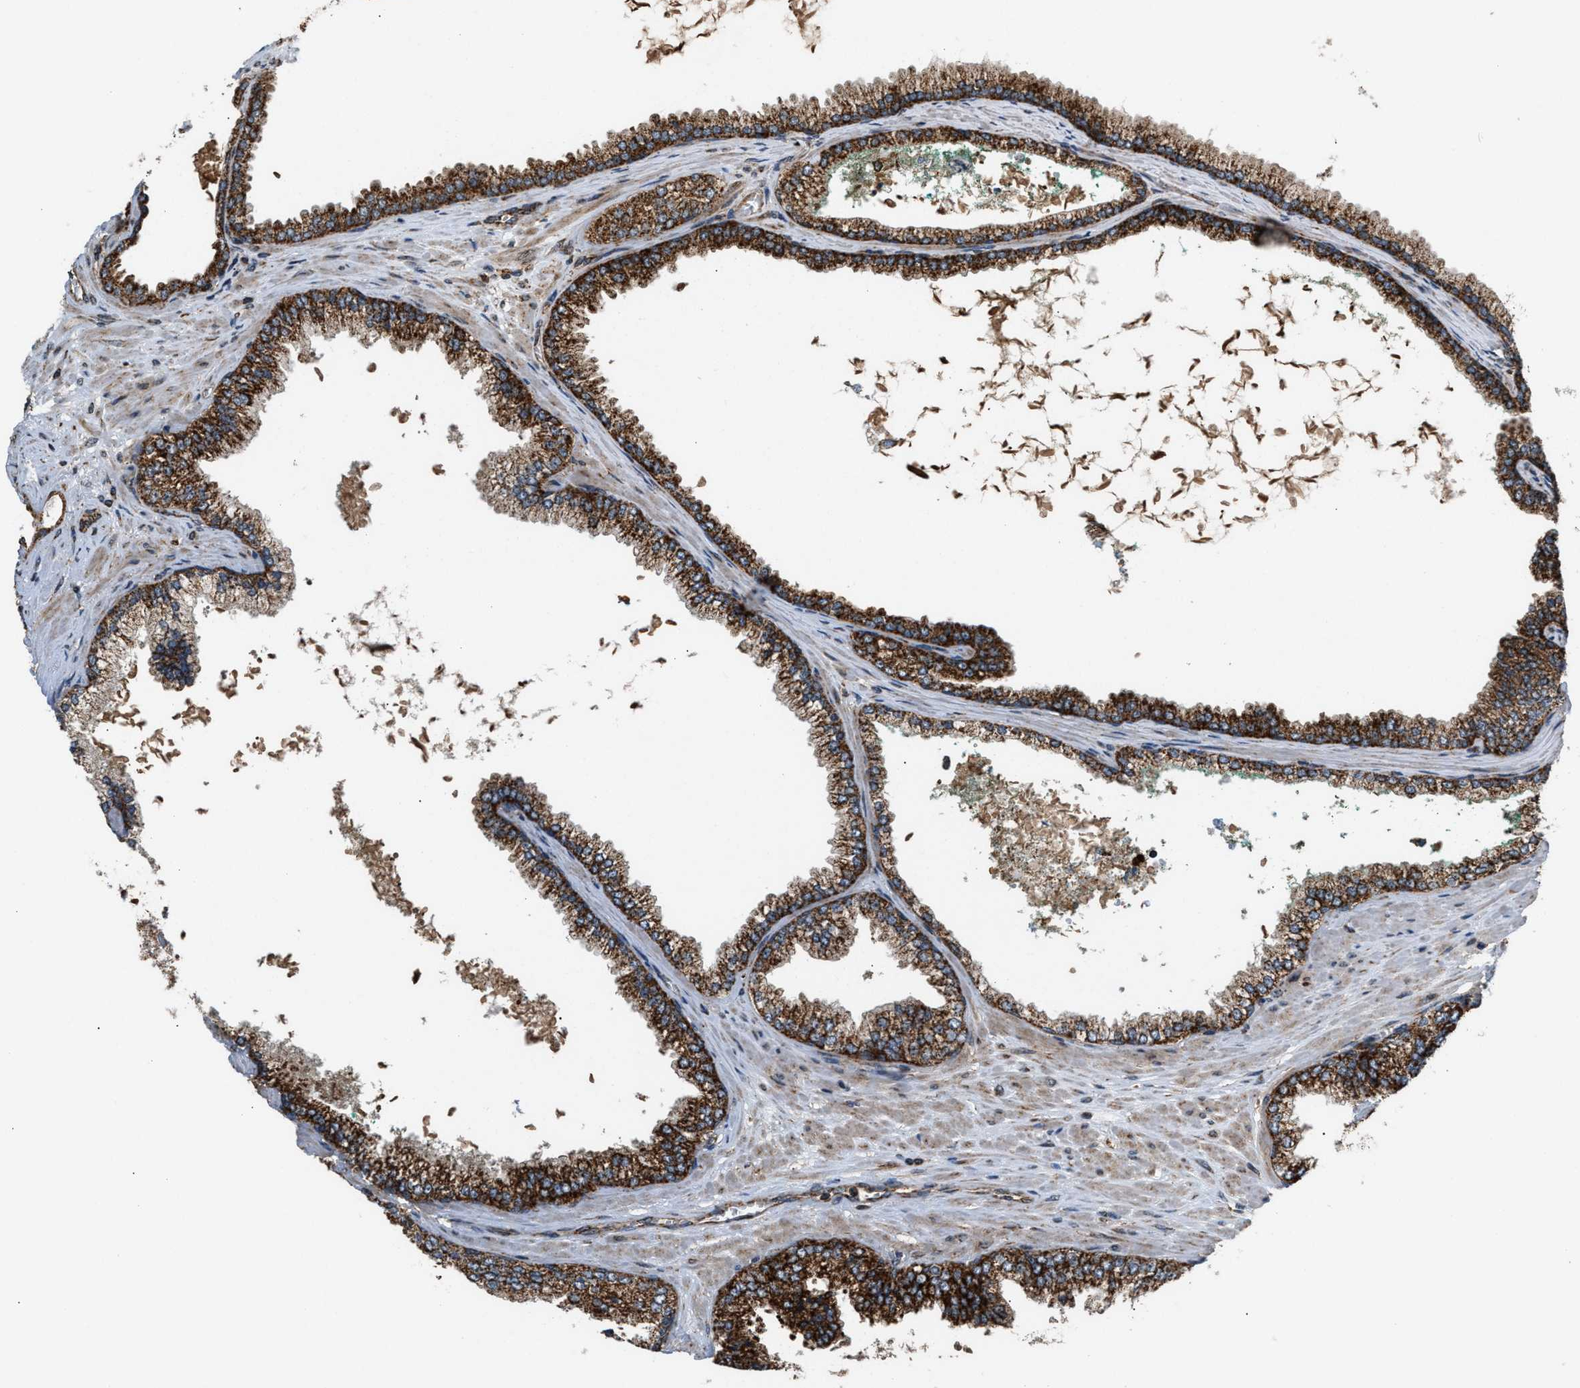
{"staining": {"intensity": "strong", "quantity": ">75%", "location": "cytoplasmic/membranous"}, "tissue": "prostate cancer", "cell_type": "Tumor cells", "image_type": "cancer", "snomed": [{"axis": "morphology", "description": "Adenocarcinoma, High grade"}, {"axis": "topography", "description": "Prostate"}], "caption": "Immunohistochemistry (IHC) staining of prostate cancer (adenocarcinoma (high-grade)), which reveals high levels of strong cytoplasmic/membranous expression in about >75% of tumor cells indicating strong cytoplasmic/membranous protein staining. The staining was performed using DAB (3,3'-diaminobenzidine) (brown) for protein detection and nuclei were counterstained in hematoxylin (blue).", "gene": "SGSM2", "patient": {"sex": "male", "age": 71}}